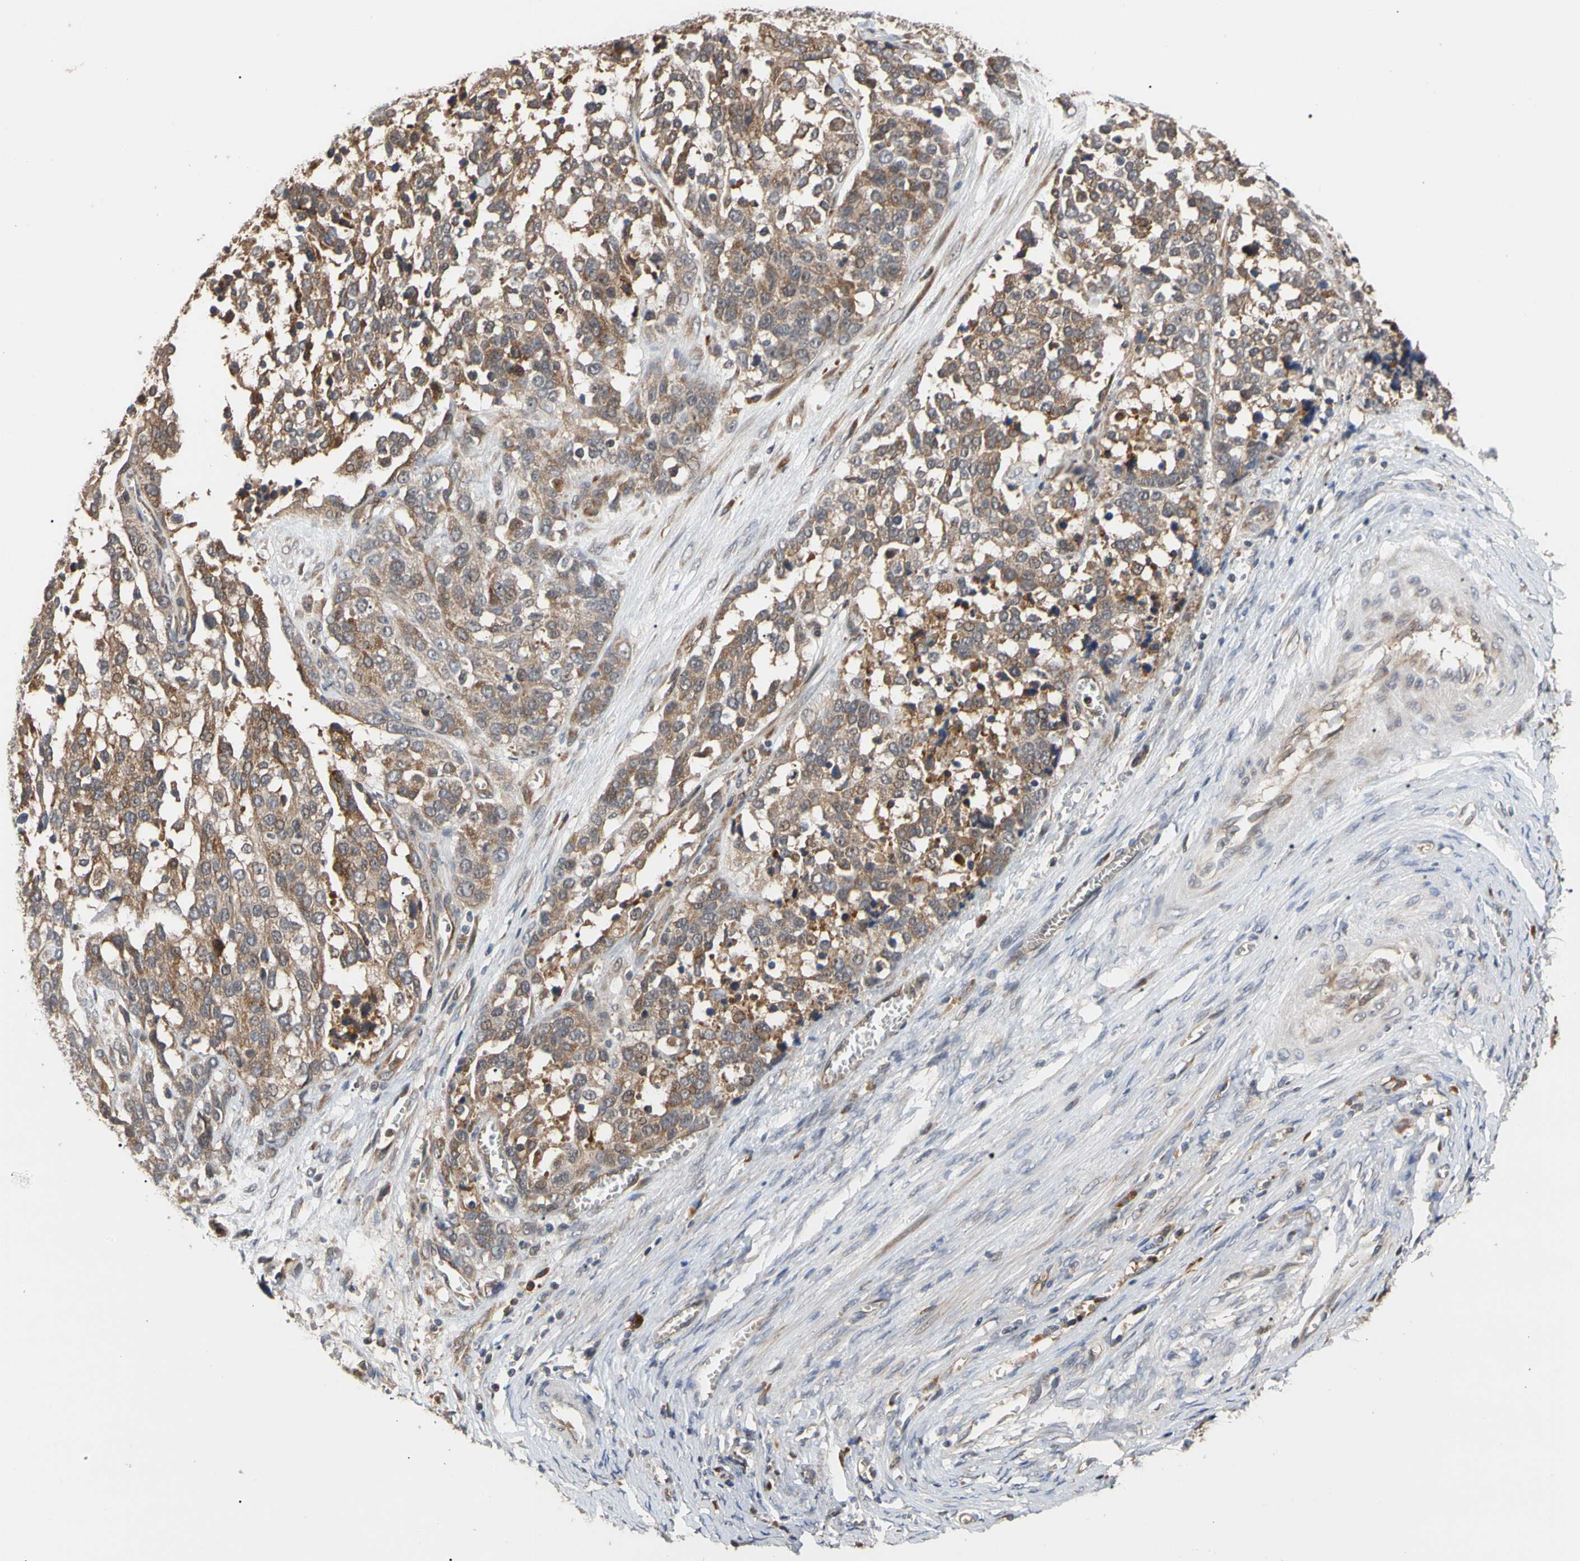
{"staining": {"intensity": "moderate", "quantity": ">75%", "location": "cytoplasmic/membranous"}, "tissue": "ovarian cancer", "cell_type": "Tumor cells", "image_type": "cancer", "snomed": [{"axis": "morphology", "description": "Cystadenocarcinoma, serous, NOS"}, {"axis": "topography", "description": "Ovary"}], "caption": "Ovarian cancer (serous cystadenocarcinoma) stained with a brown dye displays moderate cytoplasmic/membranous positive positivity in approximately >75% of tumor cells.", "gene": "CYTIP", "patient": {"sex": "female", "age": 44}}